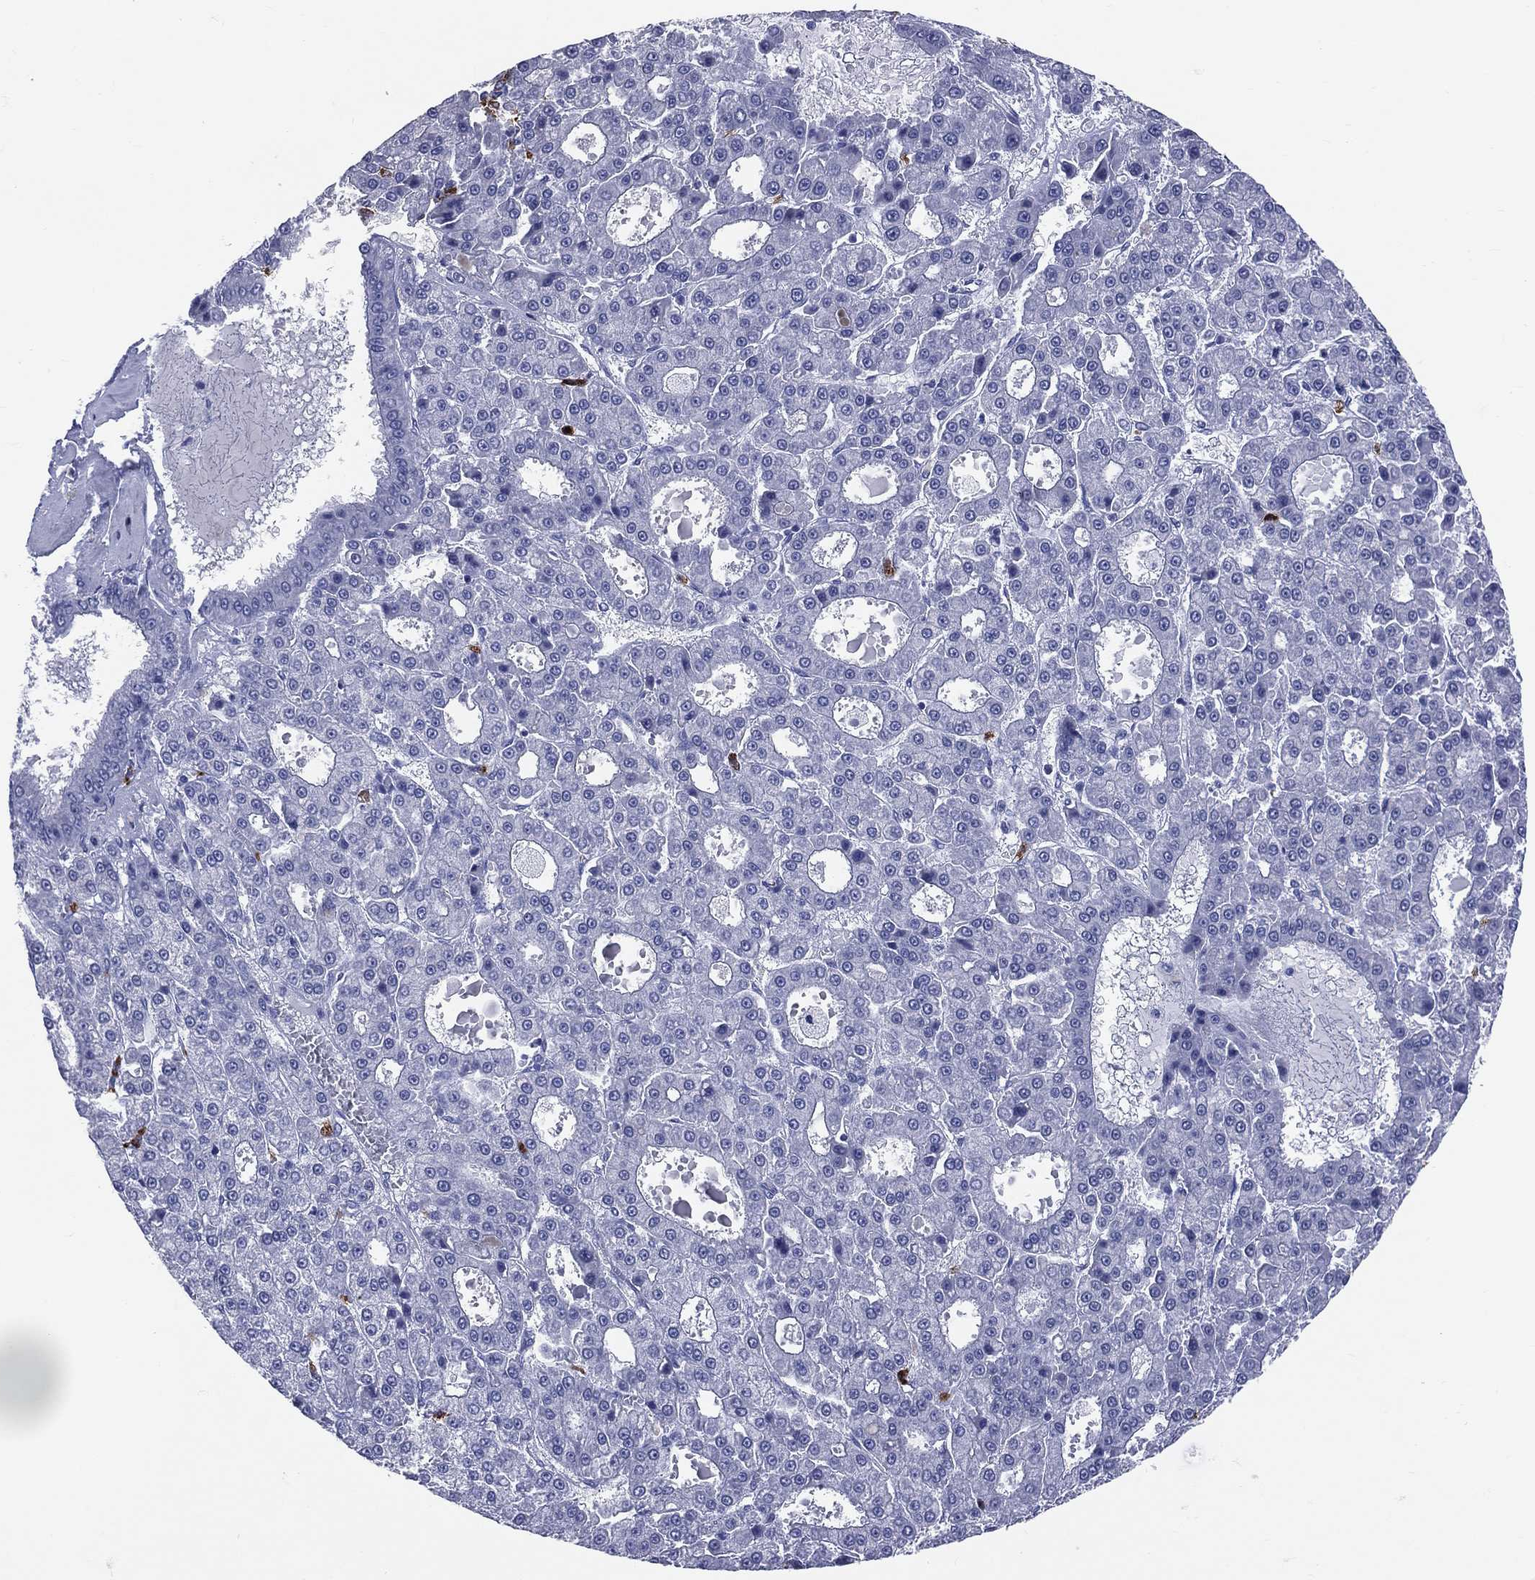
{"staining": {"intensity": "negative", "quantity": "none", "location": "none"}, "tissue": "liver cancer", "cell_type": "Tumor cells", "image_type": "cancer", "snomed": [{"axis": "morphology", "description": "Carcinoma, Hepatocellular, NOS"}, {"axis": "topography", "description": "Liver"}], "caption": "Tumor cells show no significant protein expression in liver cancer. (Brightfield microscopy of DAB immunohistochemistry at high magnification).", "gene": "PGLYRP1", "patient": {"sex": "male", "age": 70}}